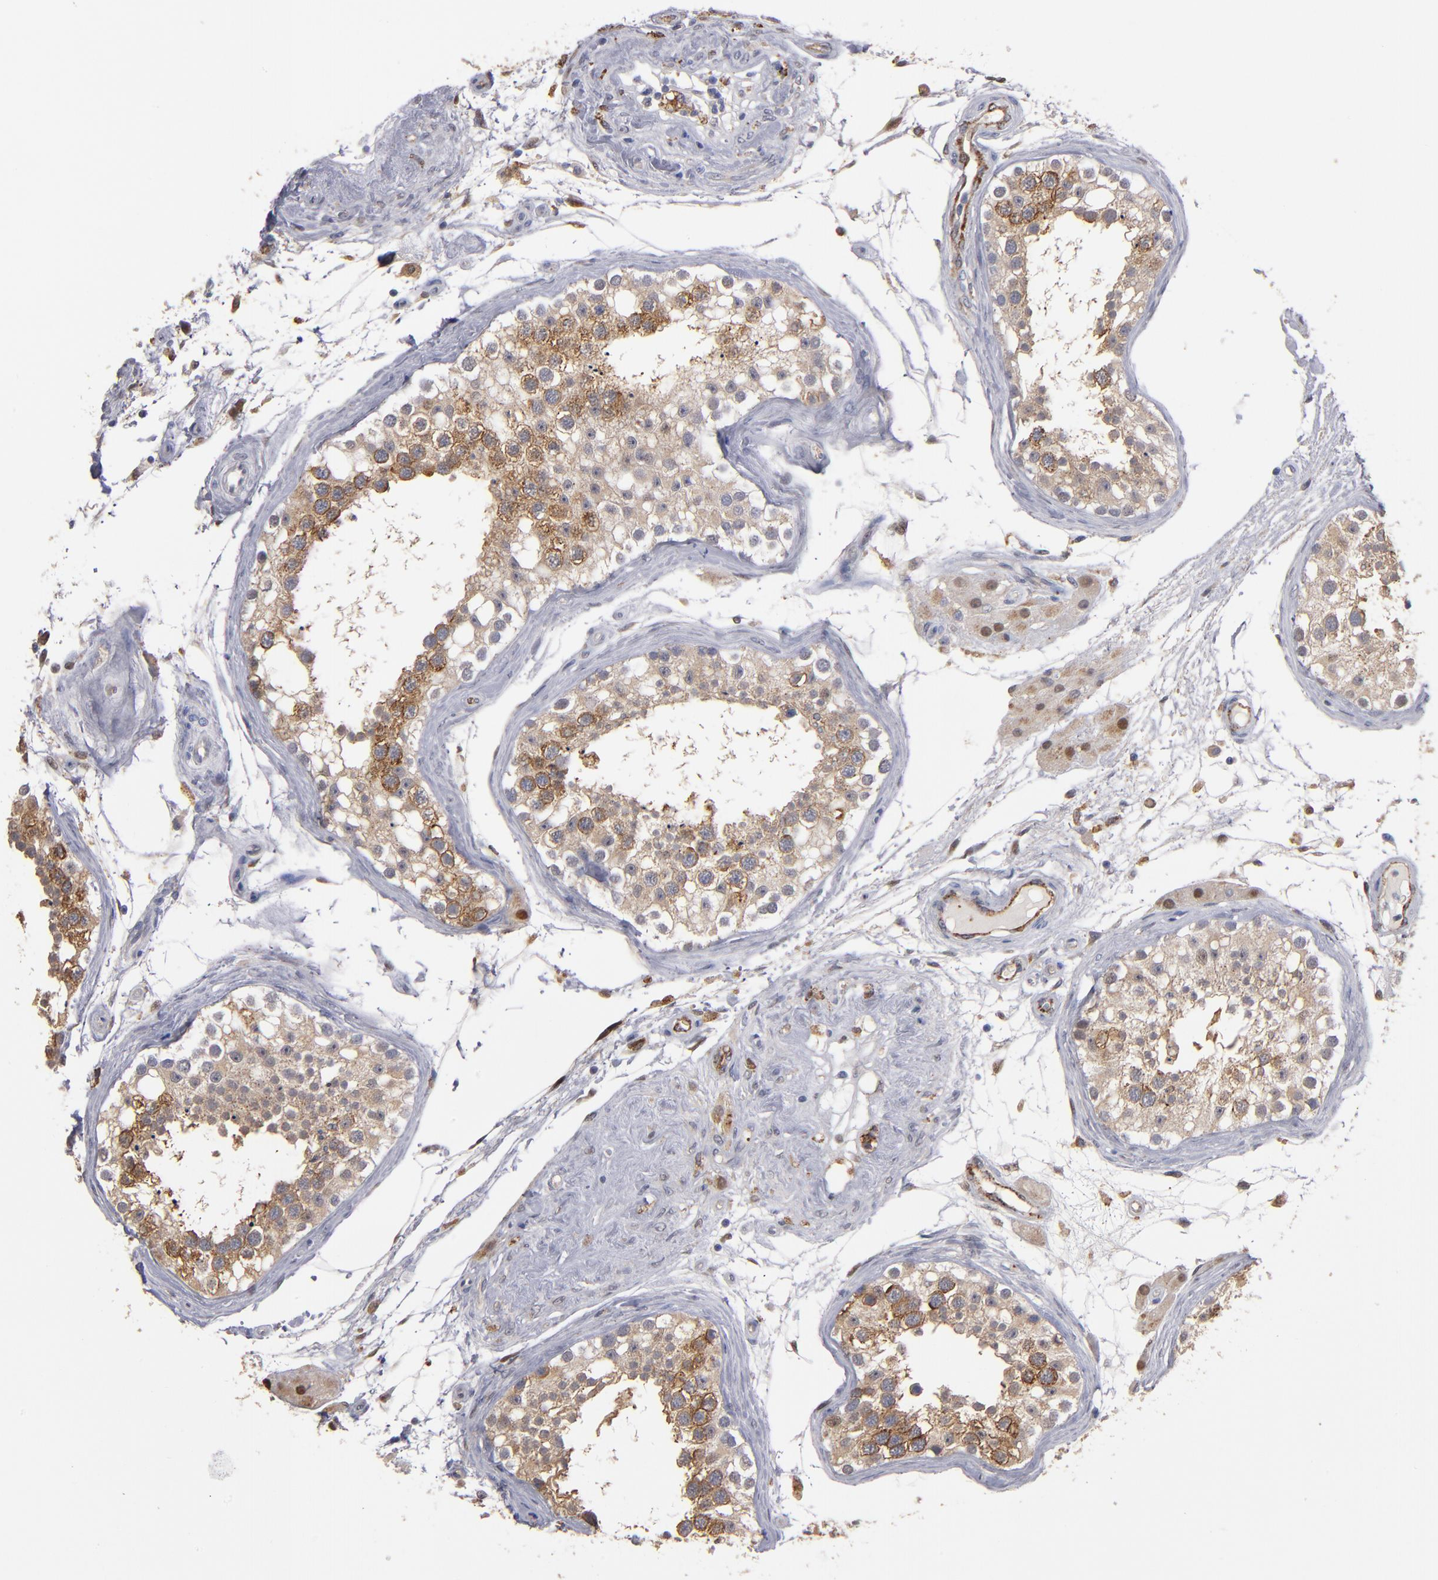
{"staining": {"intensity": "moderate", "quantity": ">75%", "location": "cytoplasmic/membranous"}, "tissue": "testis", "cell_type": "Cells in seminiferous ducts", "image_type": "normal", "snomed": [{"axis": "morphology", "description": "Normal tissue, NOS"}, {"axis": "topography", "description": "Testis"}], "caption": "Protein positivity by immunohistochemistry exhibits moderate cytoplasmic/membranous positivity in approximately >75% of cells in seminiferous ducts in normal testis.", "gene": "SELP", "patient": {"sex": "male", "age": 68}}